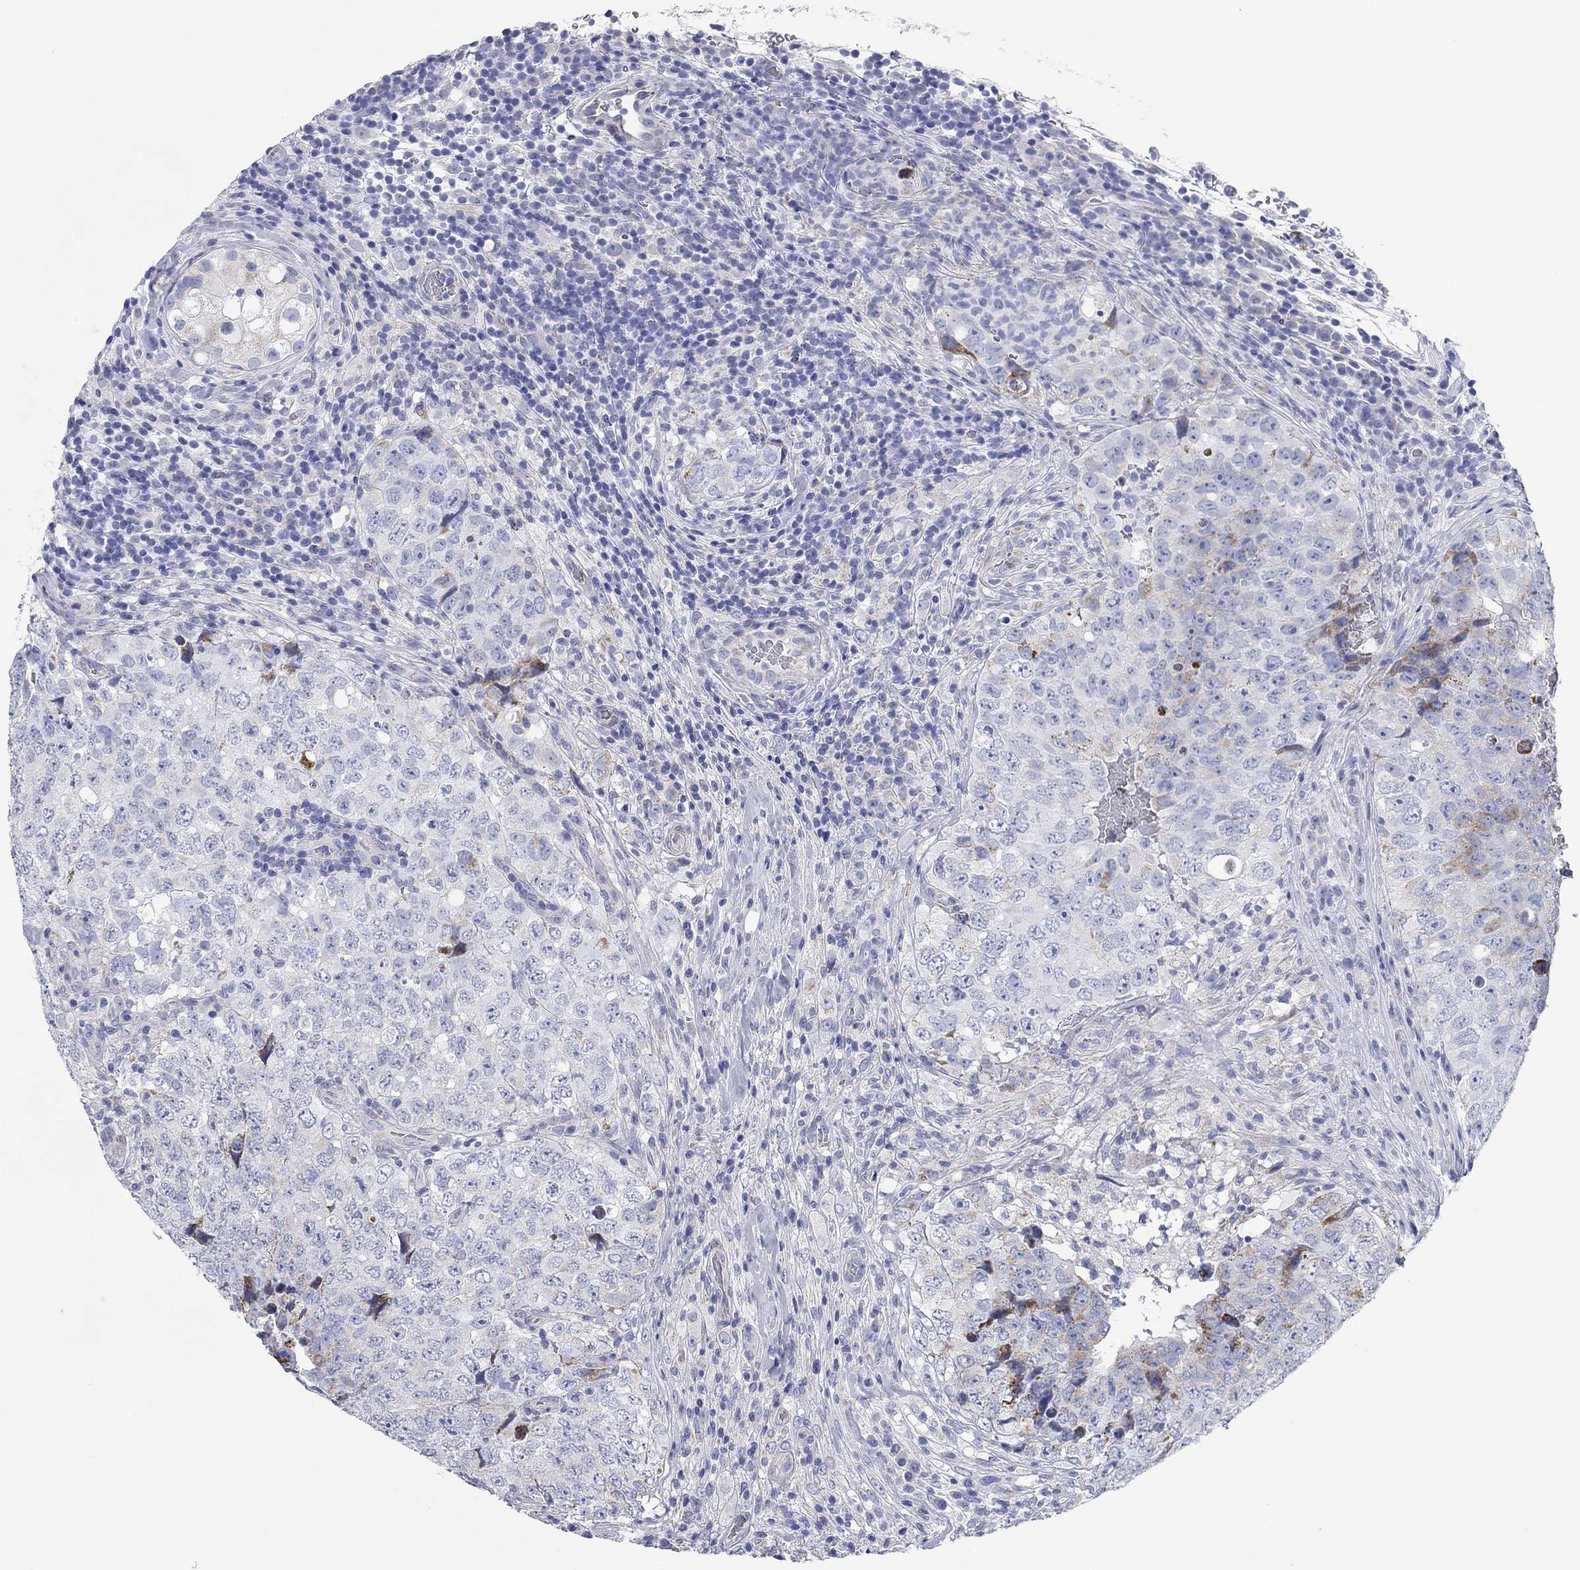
{"staining": {"intensity": "moderate", "quantity": "<25%", "location": "cytoplasmic/membranous"}, "tissue": "testis cancer", "cell_type": "Tumor cells", "image_type": "cancer", "snomed": [{"axis": "morphology", "description": "Seminoma, NOS"}, {"axis": "topography", "description": "Testis"}], "caption": "IHC histopathology image of human seminoma (testis) stained for a protein (brown), which demonstrates low levels of moderate cytoplasmic/membranous positivity in approximately <25% of tumor cells.", "gene": "CHI3L2", "patient": {"sex": "male", "age": 34}}